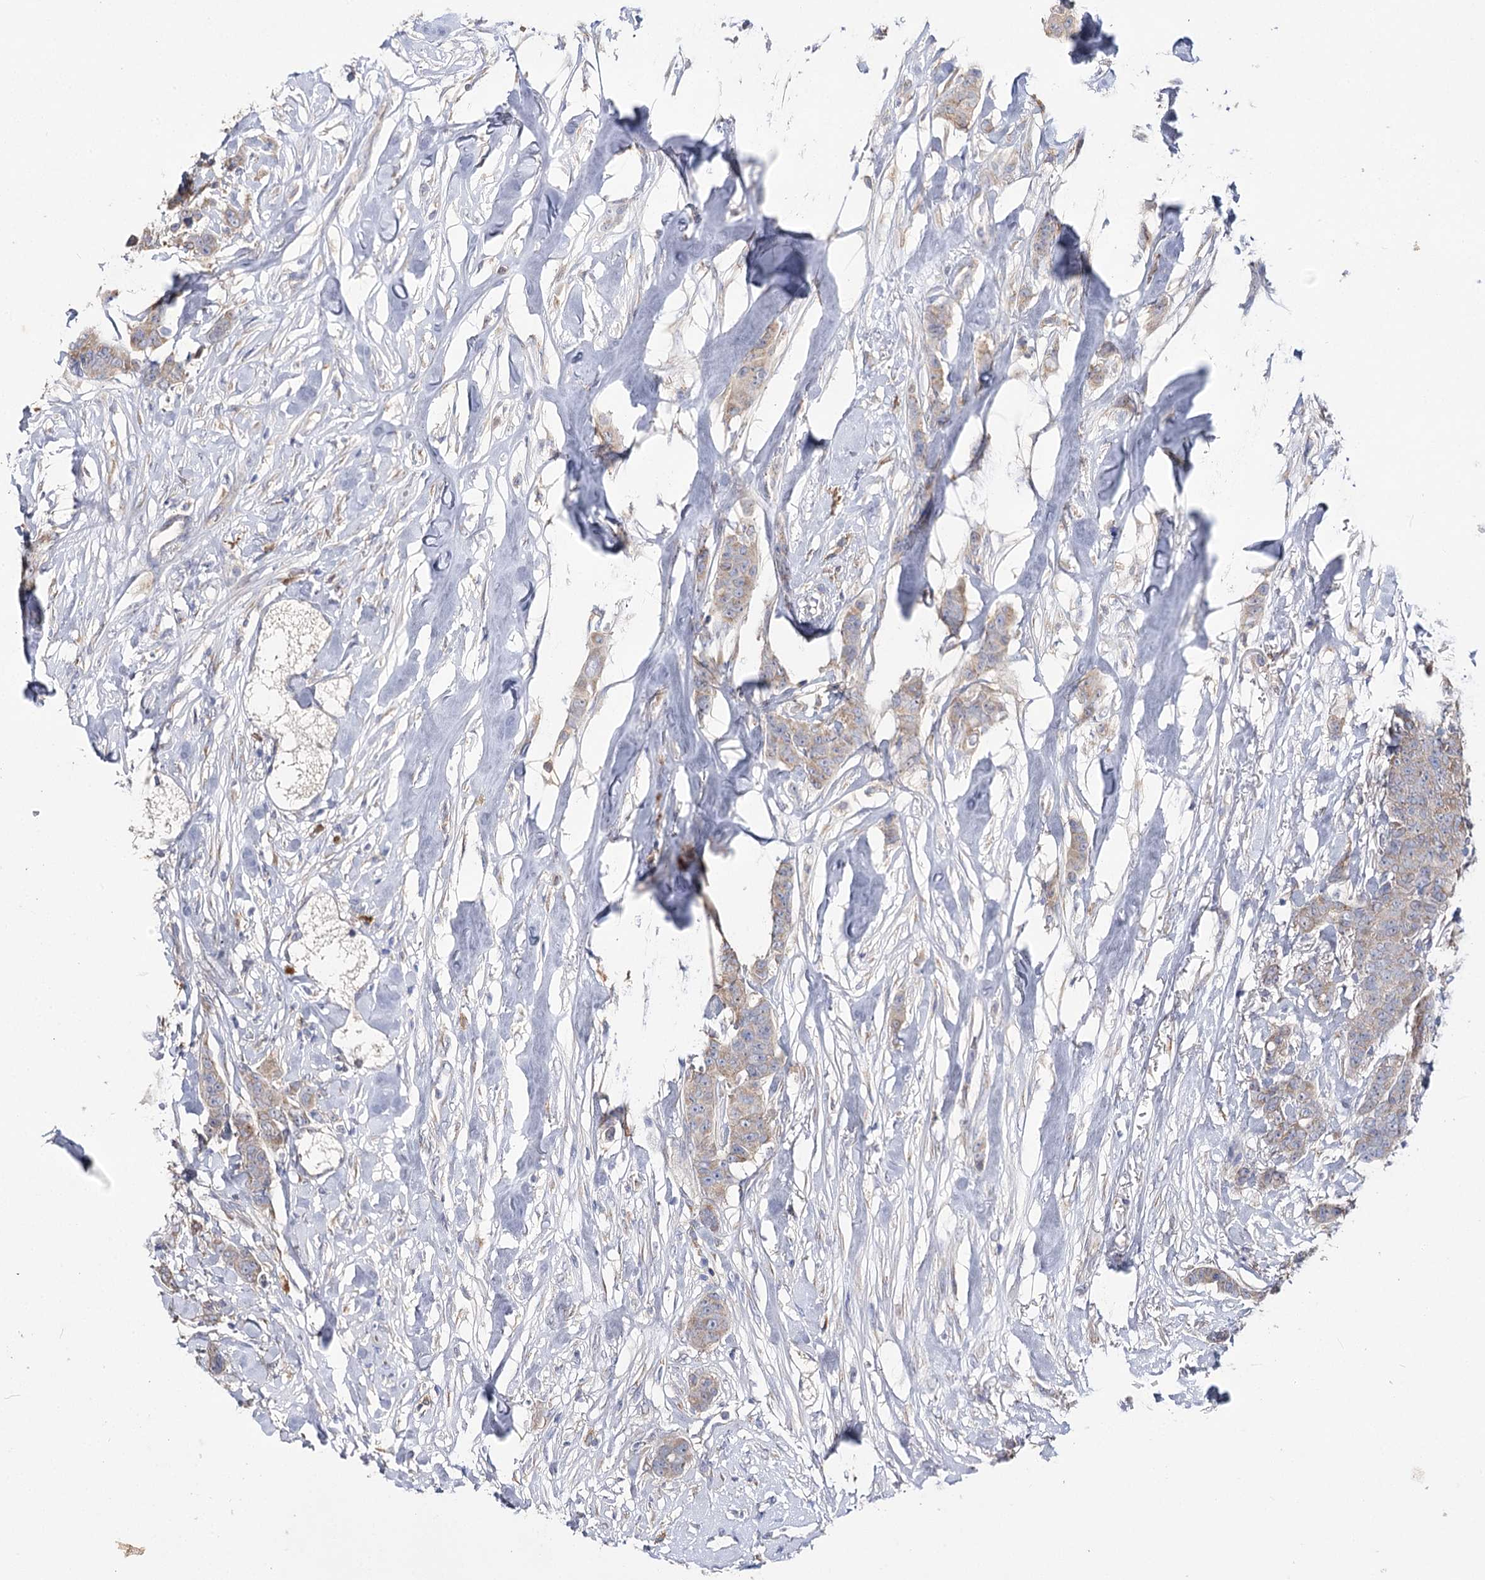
{"staining": {"intensity": "weak", "quantity": "25%-75%", "location": "cytoplasmic/membranous"}, "tissue": "breast cancer", "cell_type": "Tumor cells", "image_type": "cancer", "snomed": [{"axis": "morphology", "description": "Duct carcinoma"}, {"axis": "topography", "description": "Breast"}], "caption": "Approximately 25%-75% of tumor cells in breast infiltrating ductal carcinoma exhibit weak cytoplasmic/membranous protein positivity as visualized by brown immunohistochemical staining.", "gene": "IL1RAP", "patient": {"sex": "female", "age": 40}}